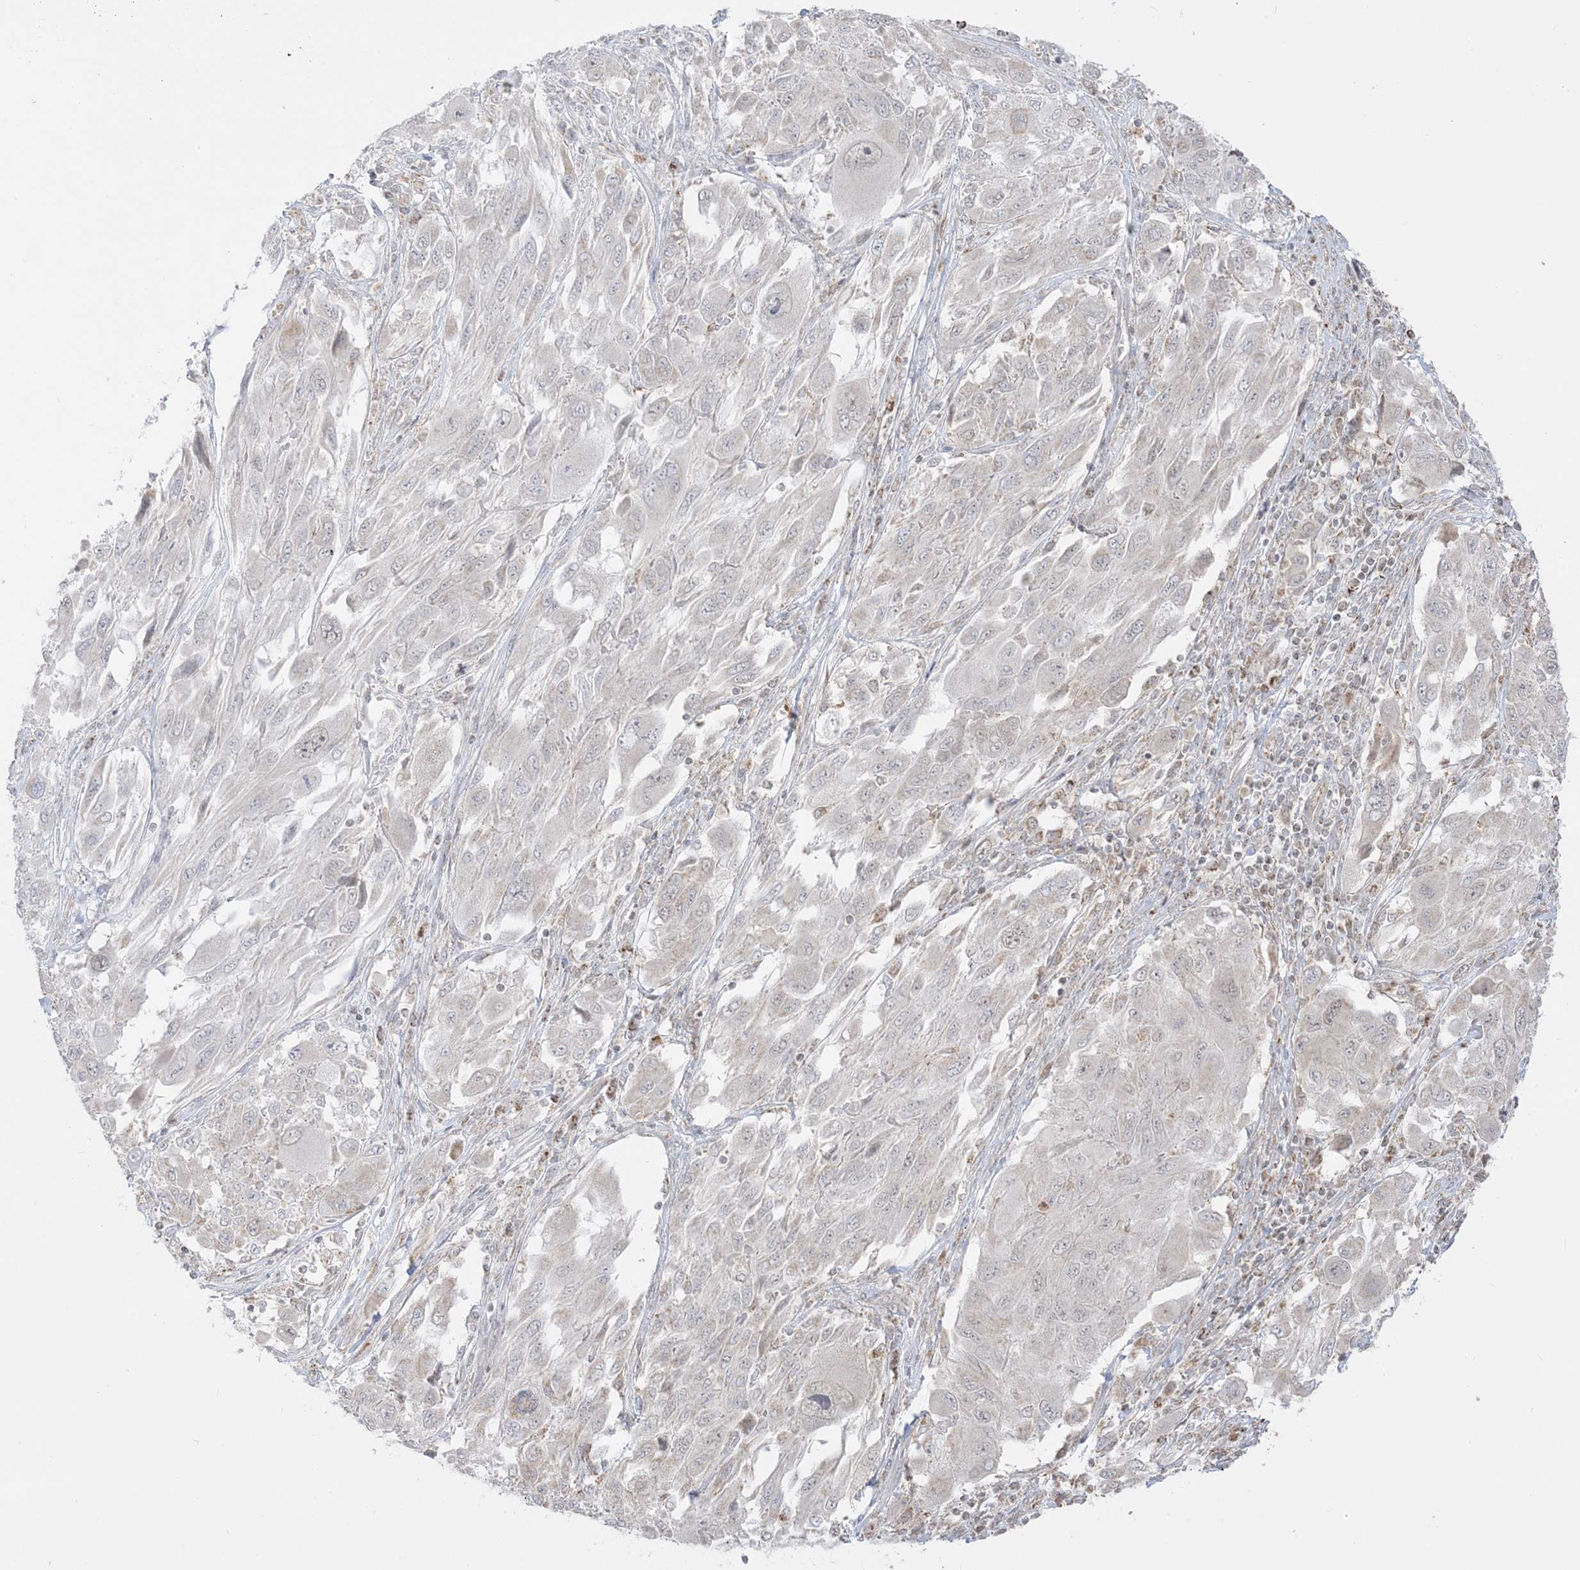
{"staining": {"intensity": "negative", "quantity": "none", "location": "none"}, "tissue": "melanoma", "cell_type": "Tumor cells", "image_type": "cancer", "snomed": [{"axis": "morphology", "description": "Malignant melanoma, NOS"}, {"axis": "topography", "description": "Skin"}], "caption": "The IHC histopathology image has no significant positivity in tumor cells of melanoma tissue.", "gene": "KANSL3", "patient": {"sex": "female", "age": 91}}